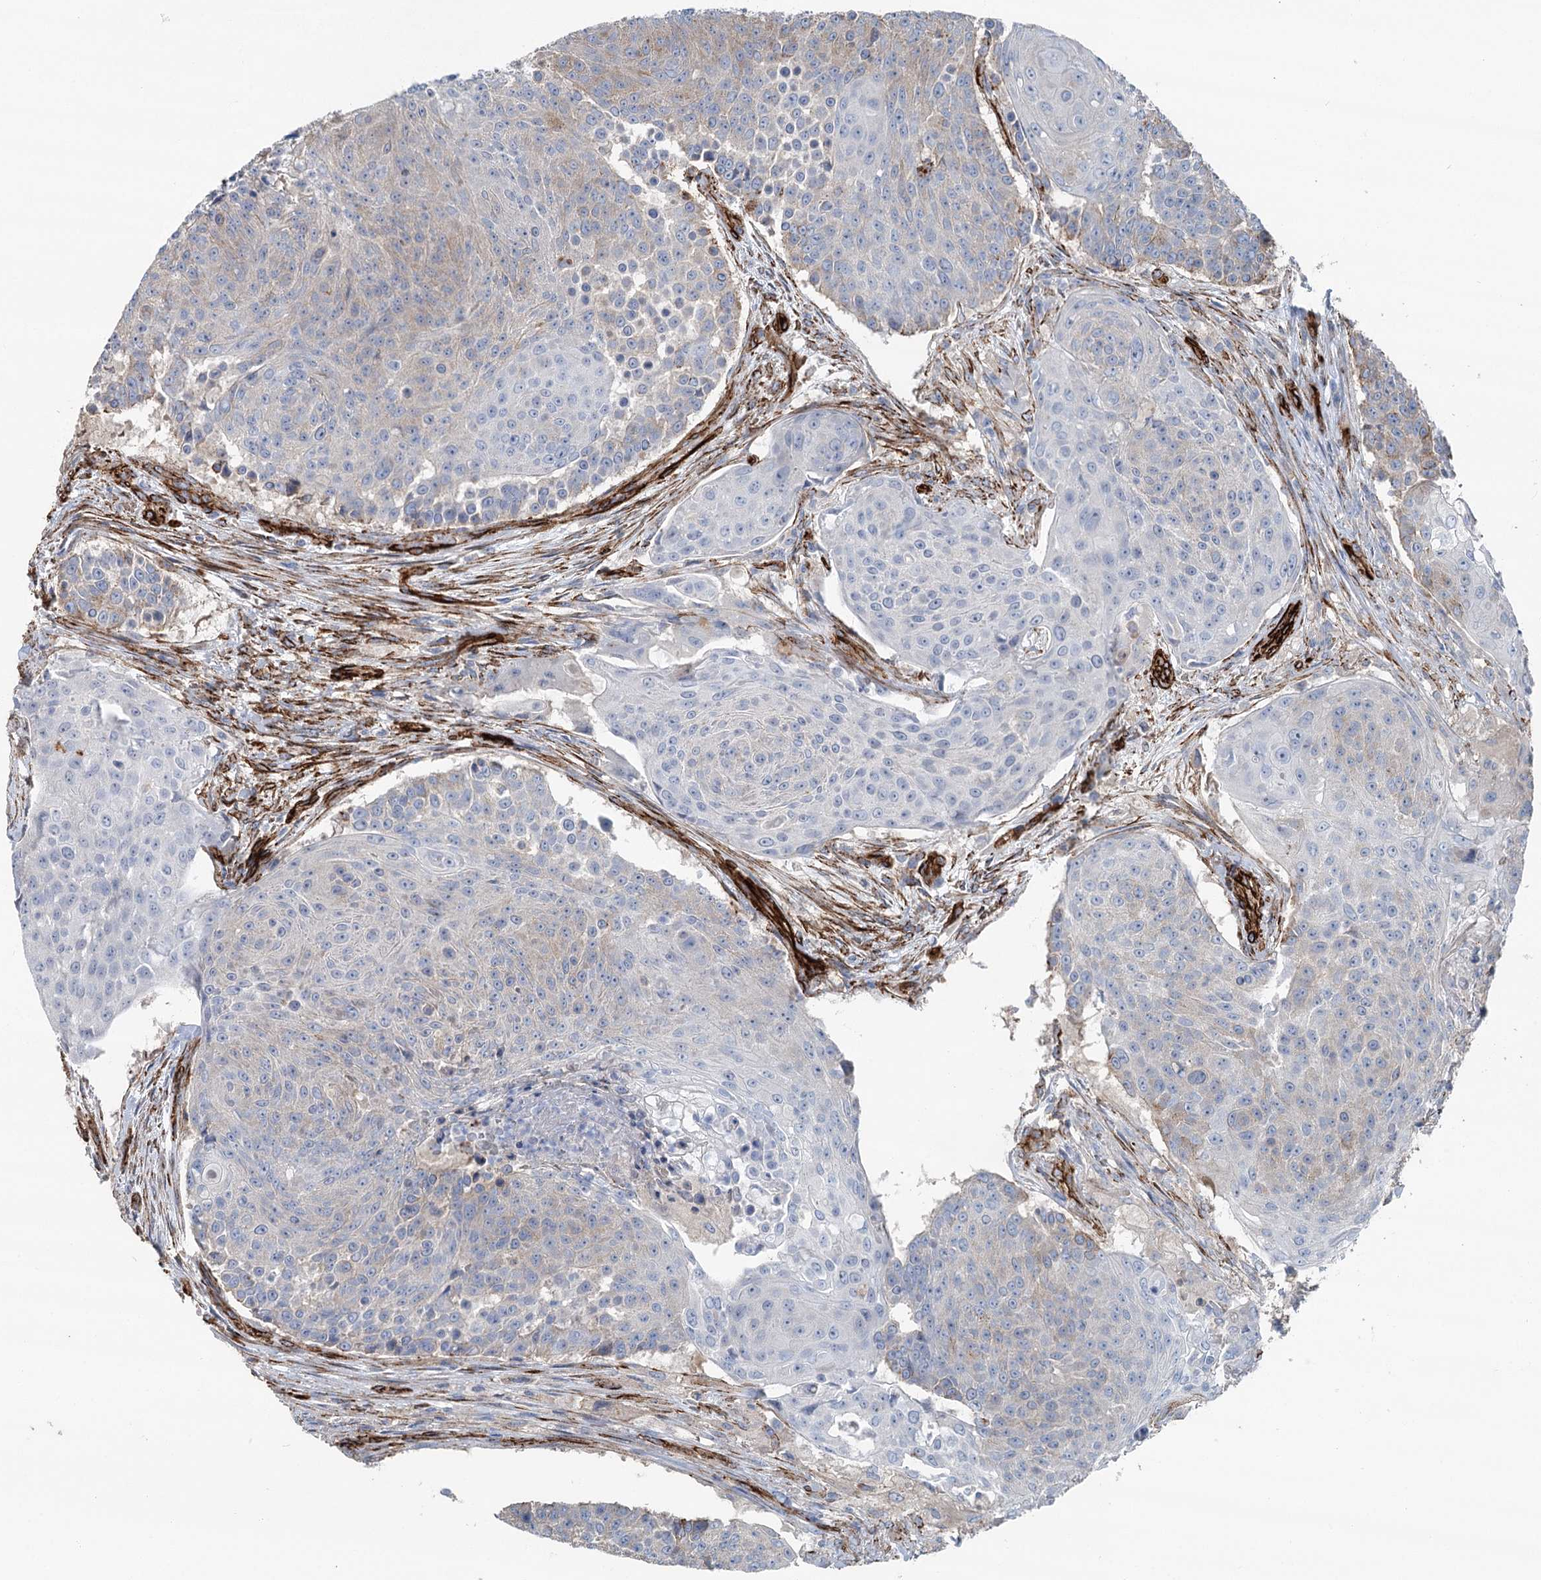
{"staining": {"intensity": "negative", "quantity": "none", "location": "none"}, "tissue": "urothelial cancer", "cell_type": "Tumor cells", "image_type": "cancer", "snomed": [{"axis": "morphology", "description": "Urothelial carcinoma, High grade"}, {"axis": "topography", "description": "Urinary bladder"}], "caption": "Tumor cells are negative for brown protein staining in urothelial cancer.", "gene": "IQSEC1", "patient": {"sex": "female", "age": 63}}